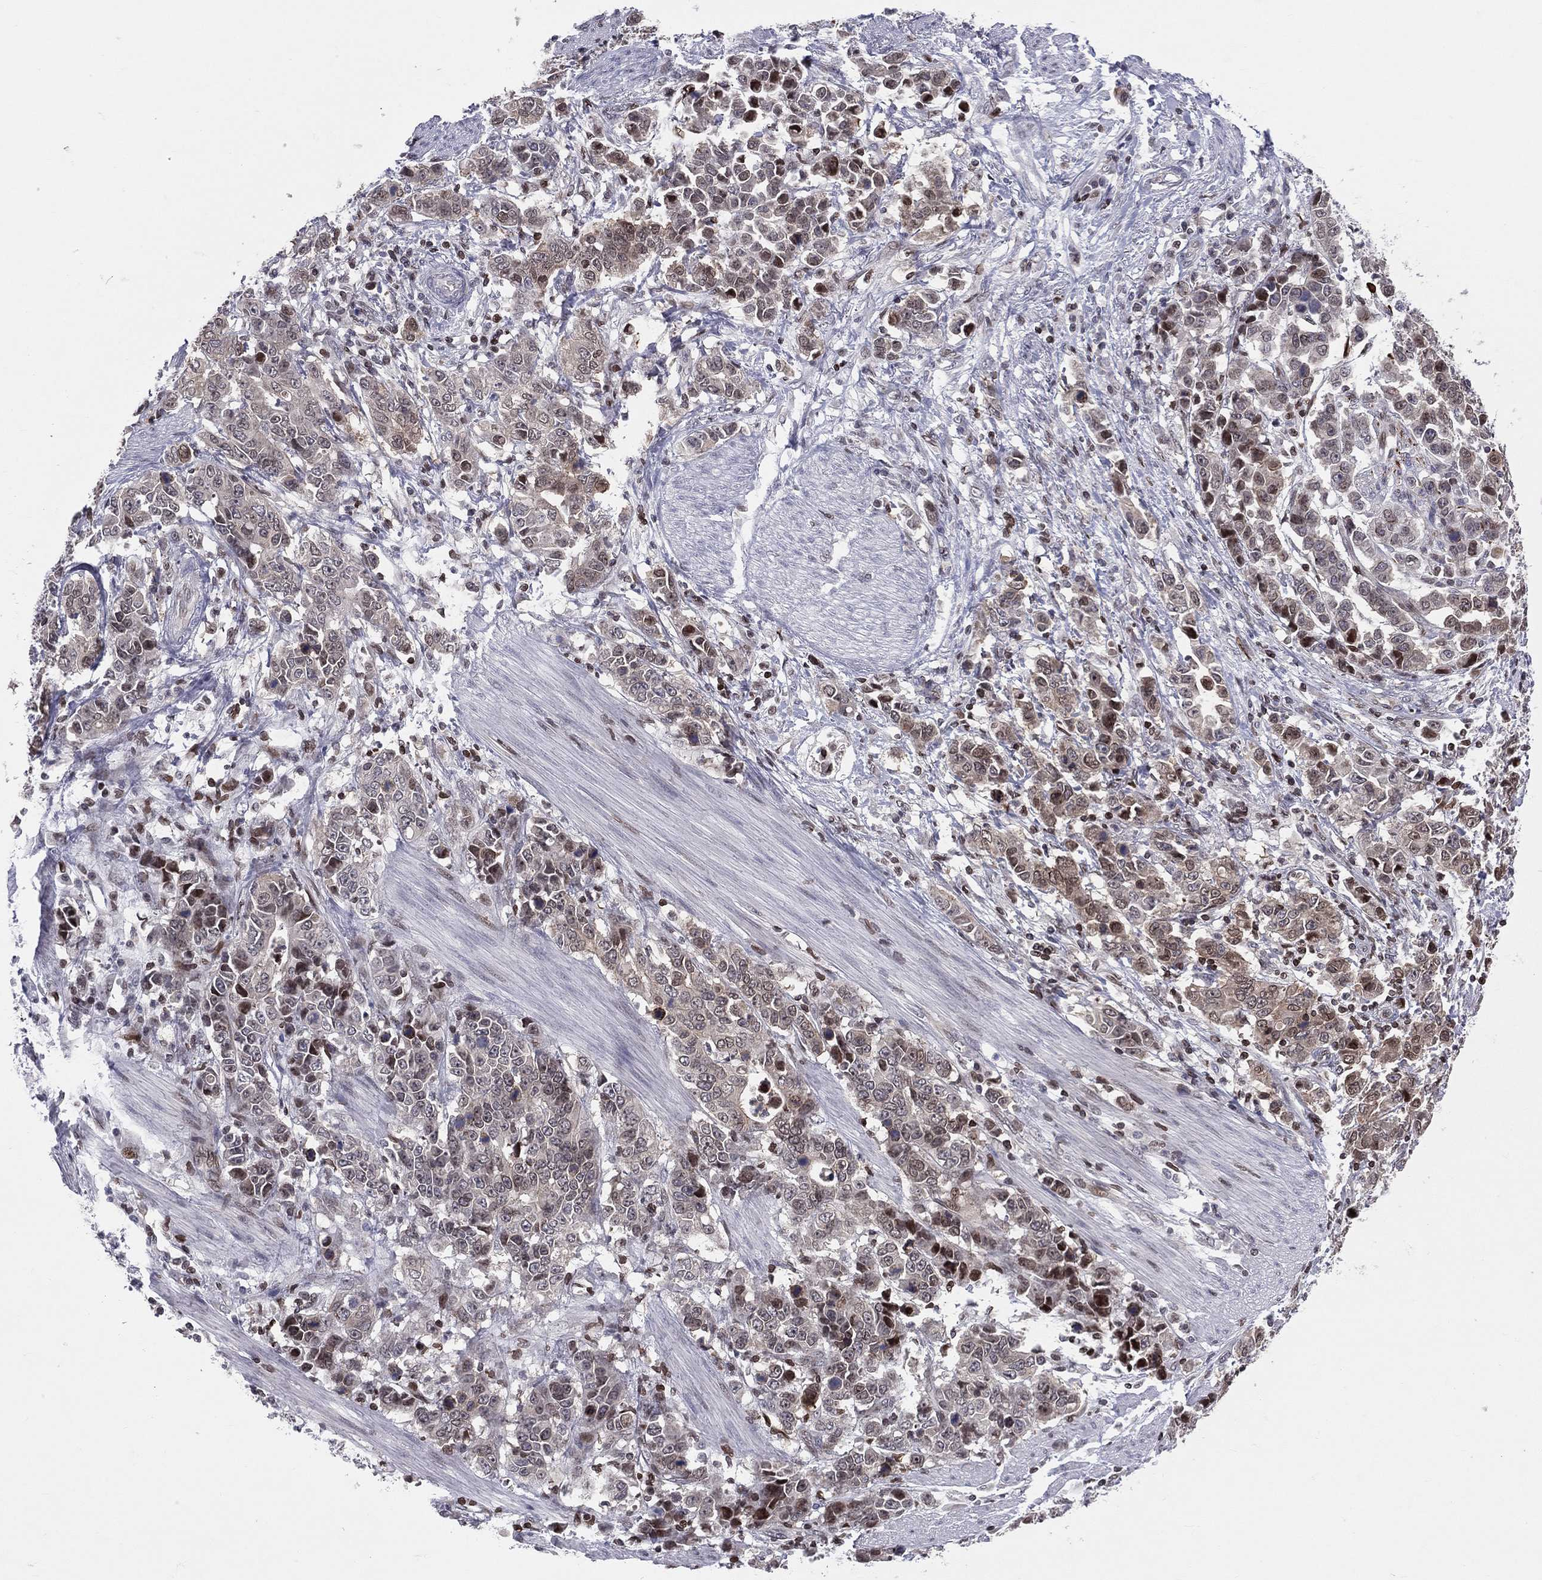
{"staining": {"intensity": "moderate", "quantity": "<25%", "location": "cytoplasmic/membranous,nuclear"}, "tissue": "stomach cancer", "cell_type": "Tumor cells", "image_type": "cancer", "snomed": [{"axis": "morphology", "description": "Adenocarcinoma, NOS"}, {"axis": "topography", "description": "Stomach, upper"}], "caption": "Moderate cytoplasmic/membranous and nuclear positivity is identified in about <25% of tumor cells in adenocarcinoma (stomach). (Brightfield microscopy of DAB IHC at high magnification).", "gene": "DBF4B", "patient": {"sex": "male", "age": 69}}